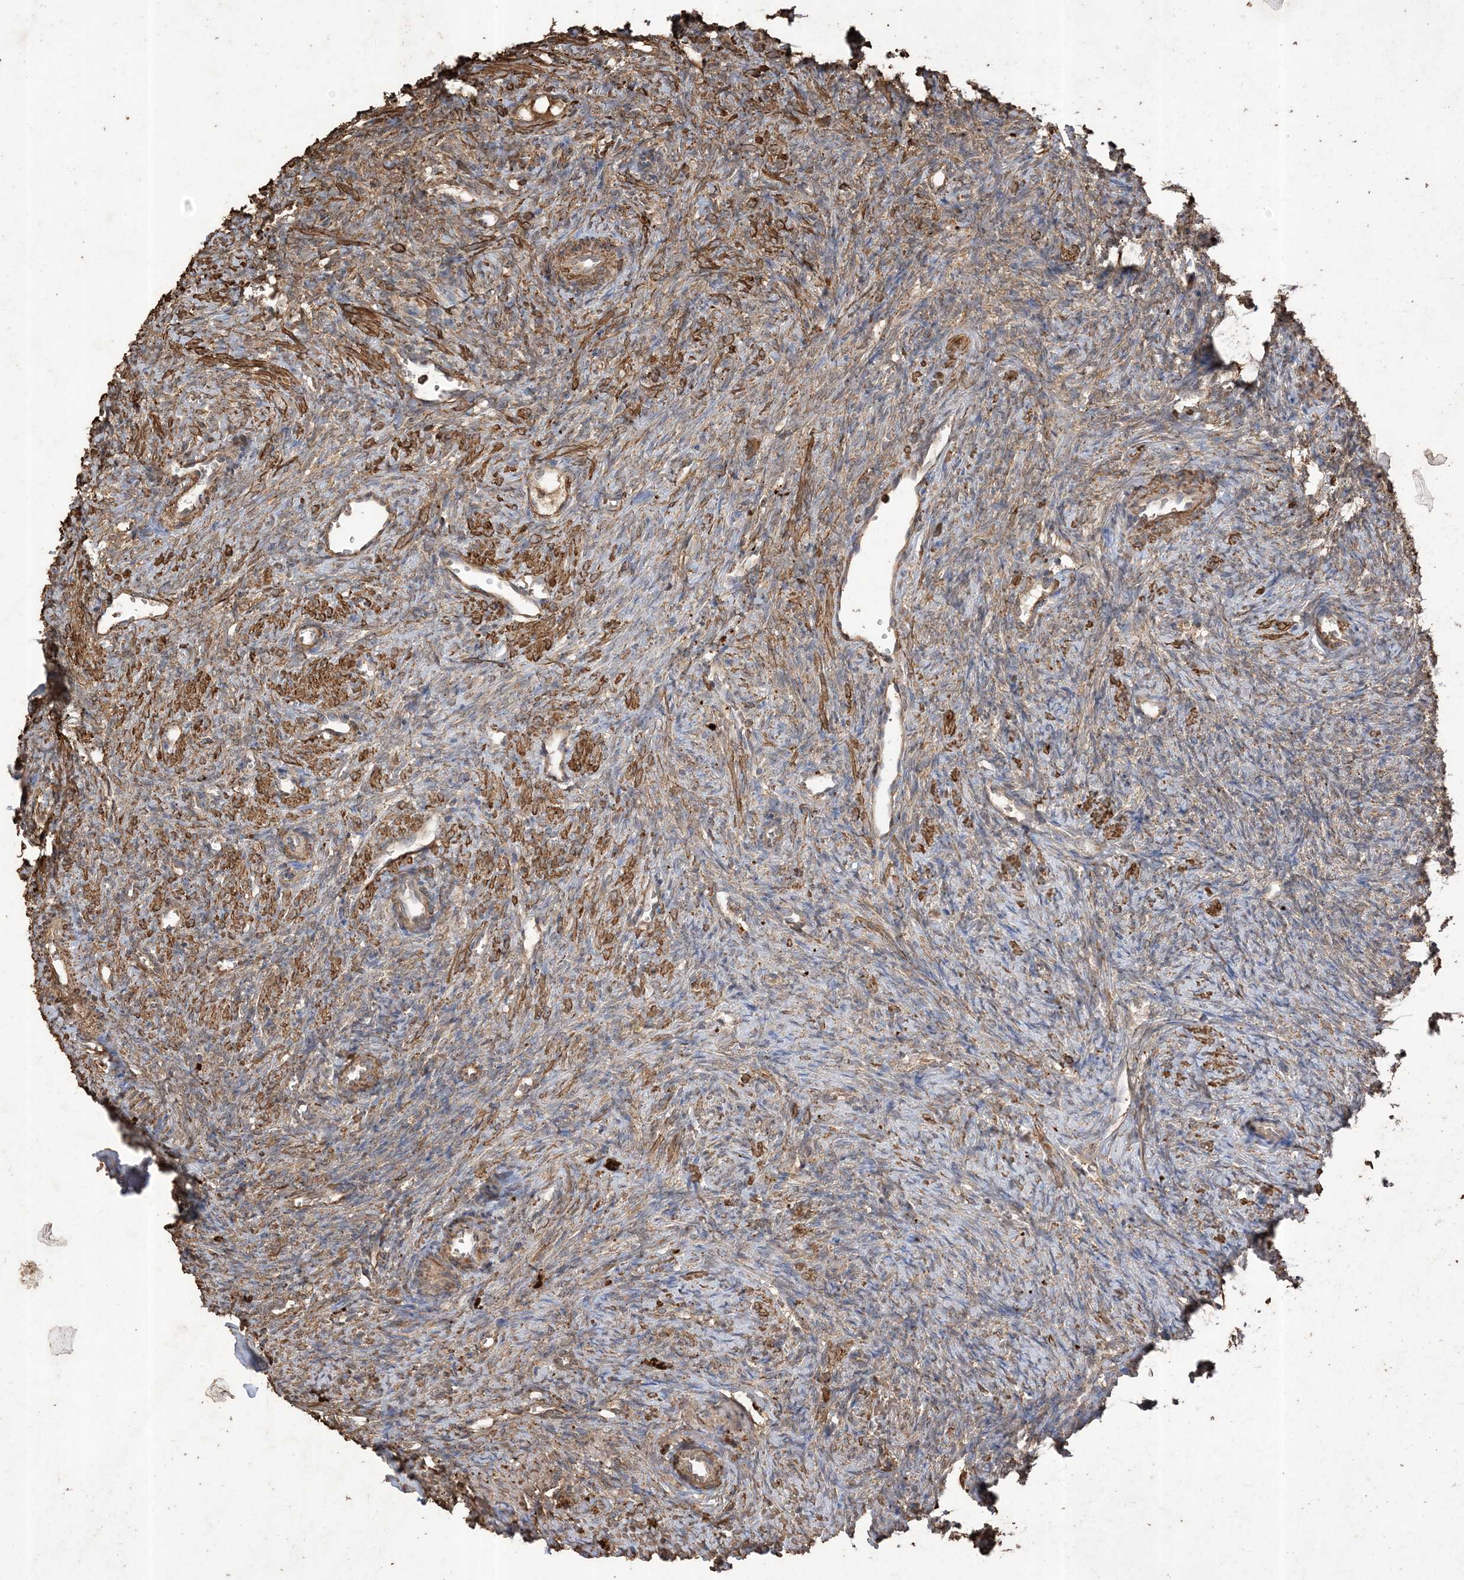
{"staining": {"intensity": "moderate", "quantity": "25%-75%", "location": "cytoplasmic/membranous"}, "tissue": "ovary", "cell_type": "Ovarian stroma cells", "image_type": "normal", "snomed": [{"axis": "morphology", "description": "Normal tissue, NOS"}, {"axis": "topography", "description": "Ovary"}], "caption": "Protein positivity by IHC demonstrates moderate cytoplasmic/membranous expression in approximately 25%-75% of ovarian stroma cells in unremarkable ovary. The protein of interest is shown in brown color, while the nuclei are stained blue.", "gene": "HPS4", "patient": {"sex": "female", "age": 41}}